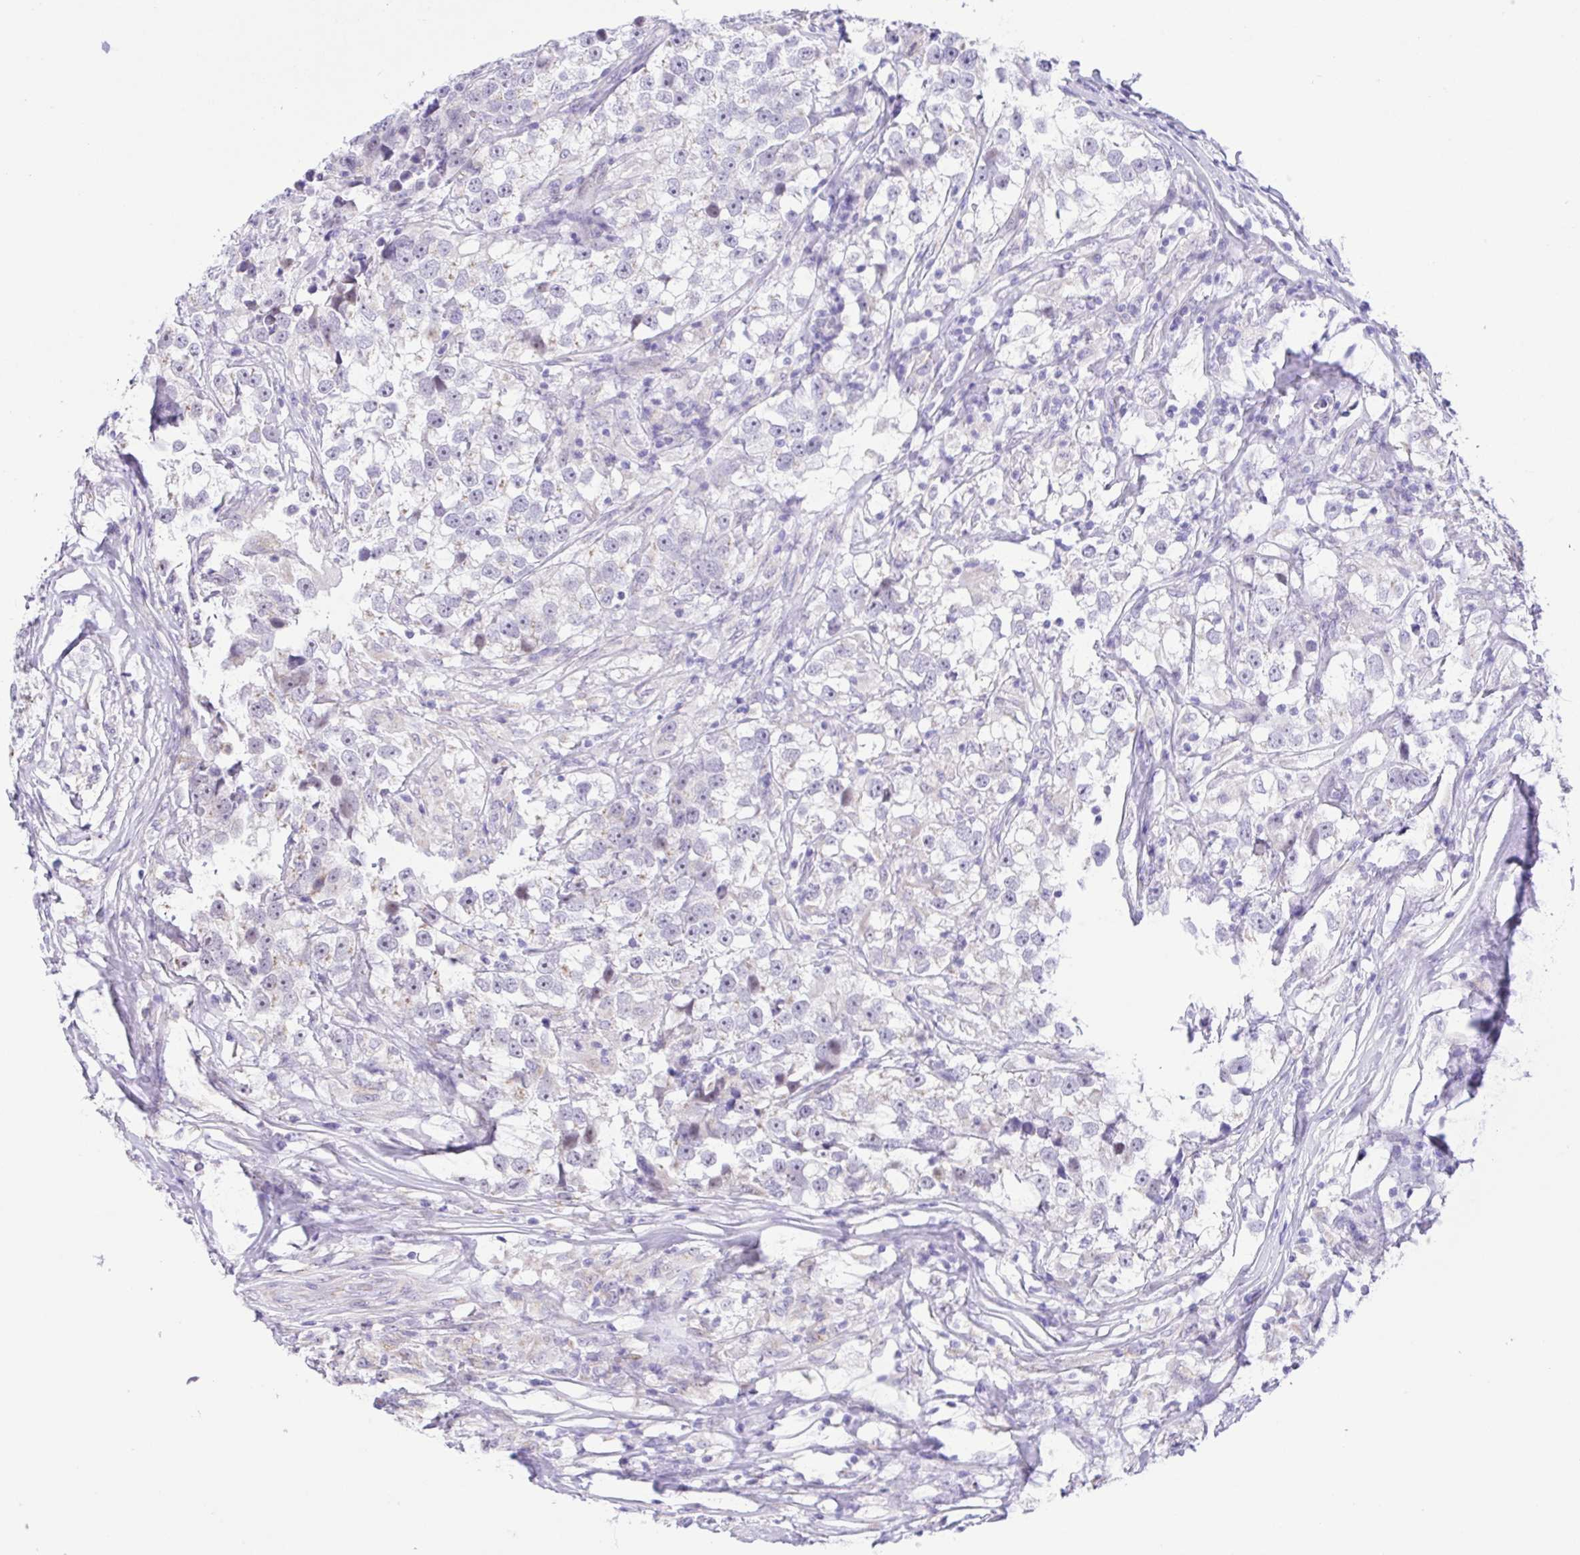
{"staining": {"intensity": "negative", "quantity": "none", "location": "none"}, "tissue": "testis cancer", "cell_type": "Tumor cells", "image_type": "cancer", "snomed": [{"axis": "morphology", "description": "Seminoma, NOS"}, {"axis": "topography", "description": "Testis"}], "caption": "A high-resolution photomicrograph shows immunohistochemistry staining of seminoma (testis), which reveals no significant expression in tumor cells. (Immunohistochemistry, brightfield microscopy, high magnification).", "gene": "TGM3", "patient": {"sex": "male", "age": 46}}